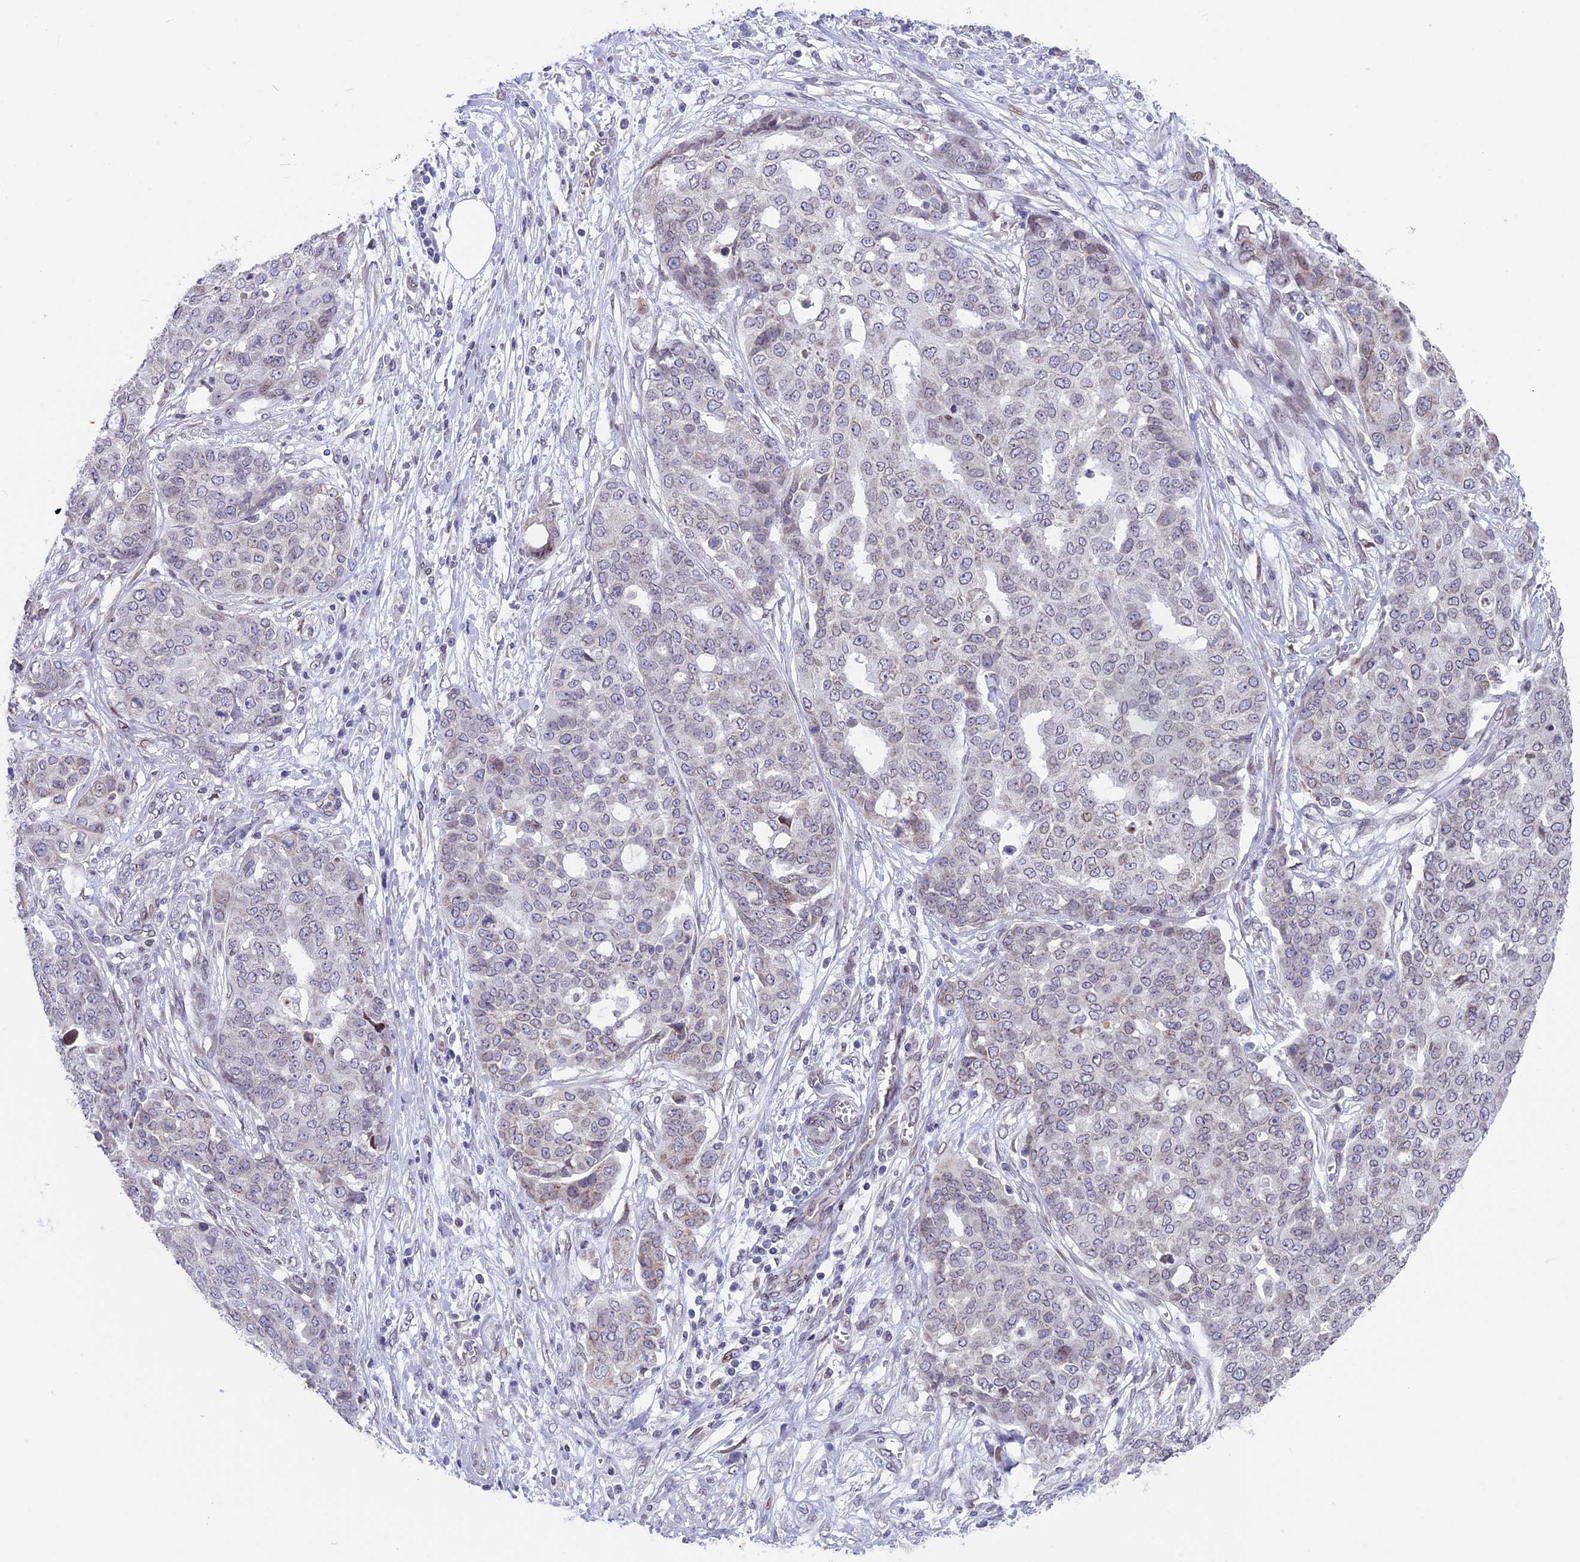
{"staining": {"intensity": "weak", "quantity": "25%-75%", "location": "cytoplasmic/membranous,nuclear"}, "tissue": "ovarian cancer", "cell_type": "Tumor cells", "image_type": "cancer", "snomed": [{"axis": "morphology", "description": "Cystadenocarcinoma, serous, NOS"}, {"axis": "topography", "description": "Soft tissue"}, {"axis": "topography", "description": "Ovary"}], "caption": "Weak cytoplasmic/membranous and nuclear positivity is appreciated in approximately 25%-75% of tumor cells in serous cystadenocarcinoma (ovarian).", "gene": "PTCHD4", "patient": {"sex": "female", "age": 57}}